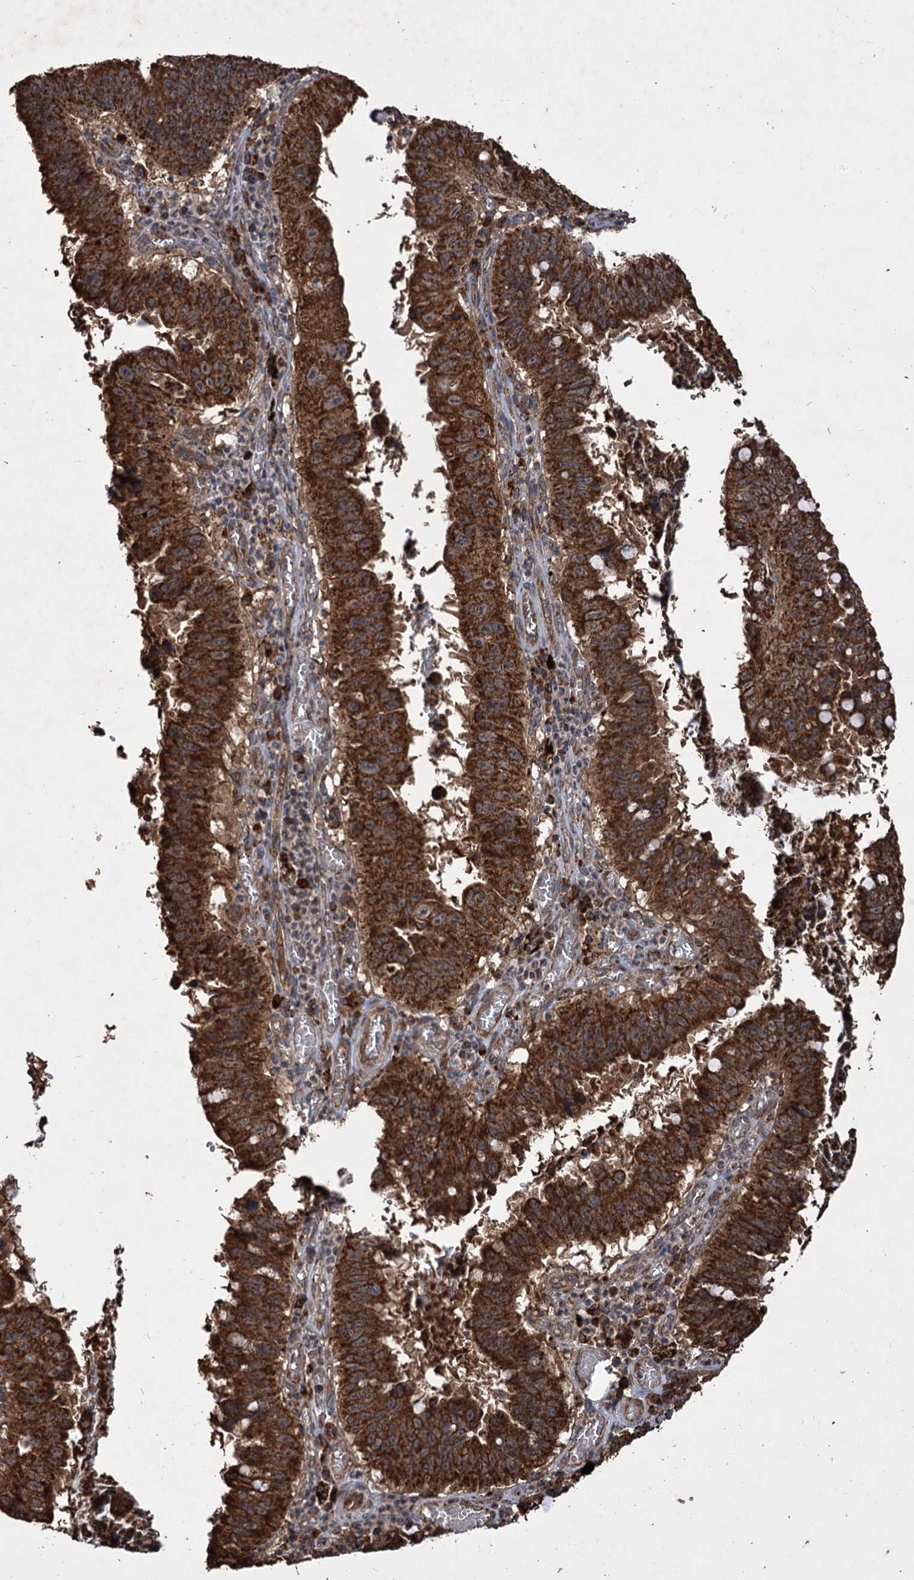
{"staining": {"intensity": "strong", "quantity": ">75%", "location": "cytoplasmic/membranous"}, "tissue": "stomach cancer", "cell_type": "Tumor cells", "image_type": "cancer", "snomed": [{"axis": "morphology", "description": "Adenocarcinoma, NOS"}, {"axis": "topography", "description": "Stomach"}], "caption": "High-power microscopy captured an immunohistochemistry micrograph of stomach cancer (adenocarcinoma), revealing strong cytoplasmic/membranous expression in approximately >75% of tumor cells. The staining was performed using DAB (3,3'-diaminobenzidine) to visualize the protein expression in brown, while the nuclei were stained in blue with hematoxylin (Magnification: 20x).", "gene": "IPO4", "patient": {"sex": "male", "age": 59}}